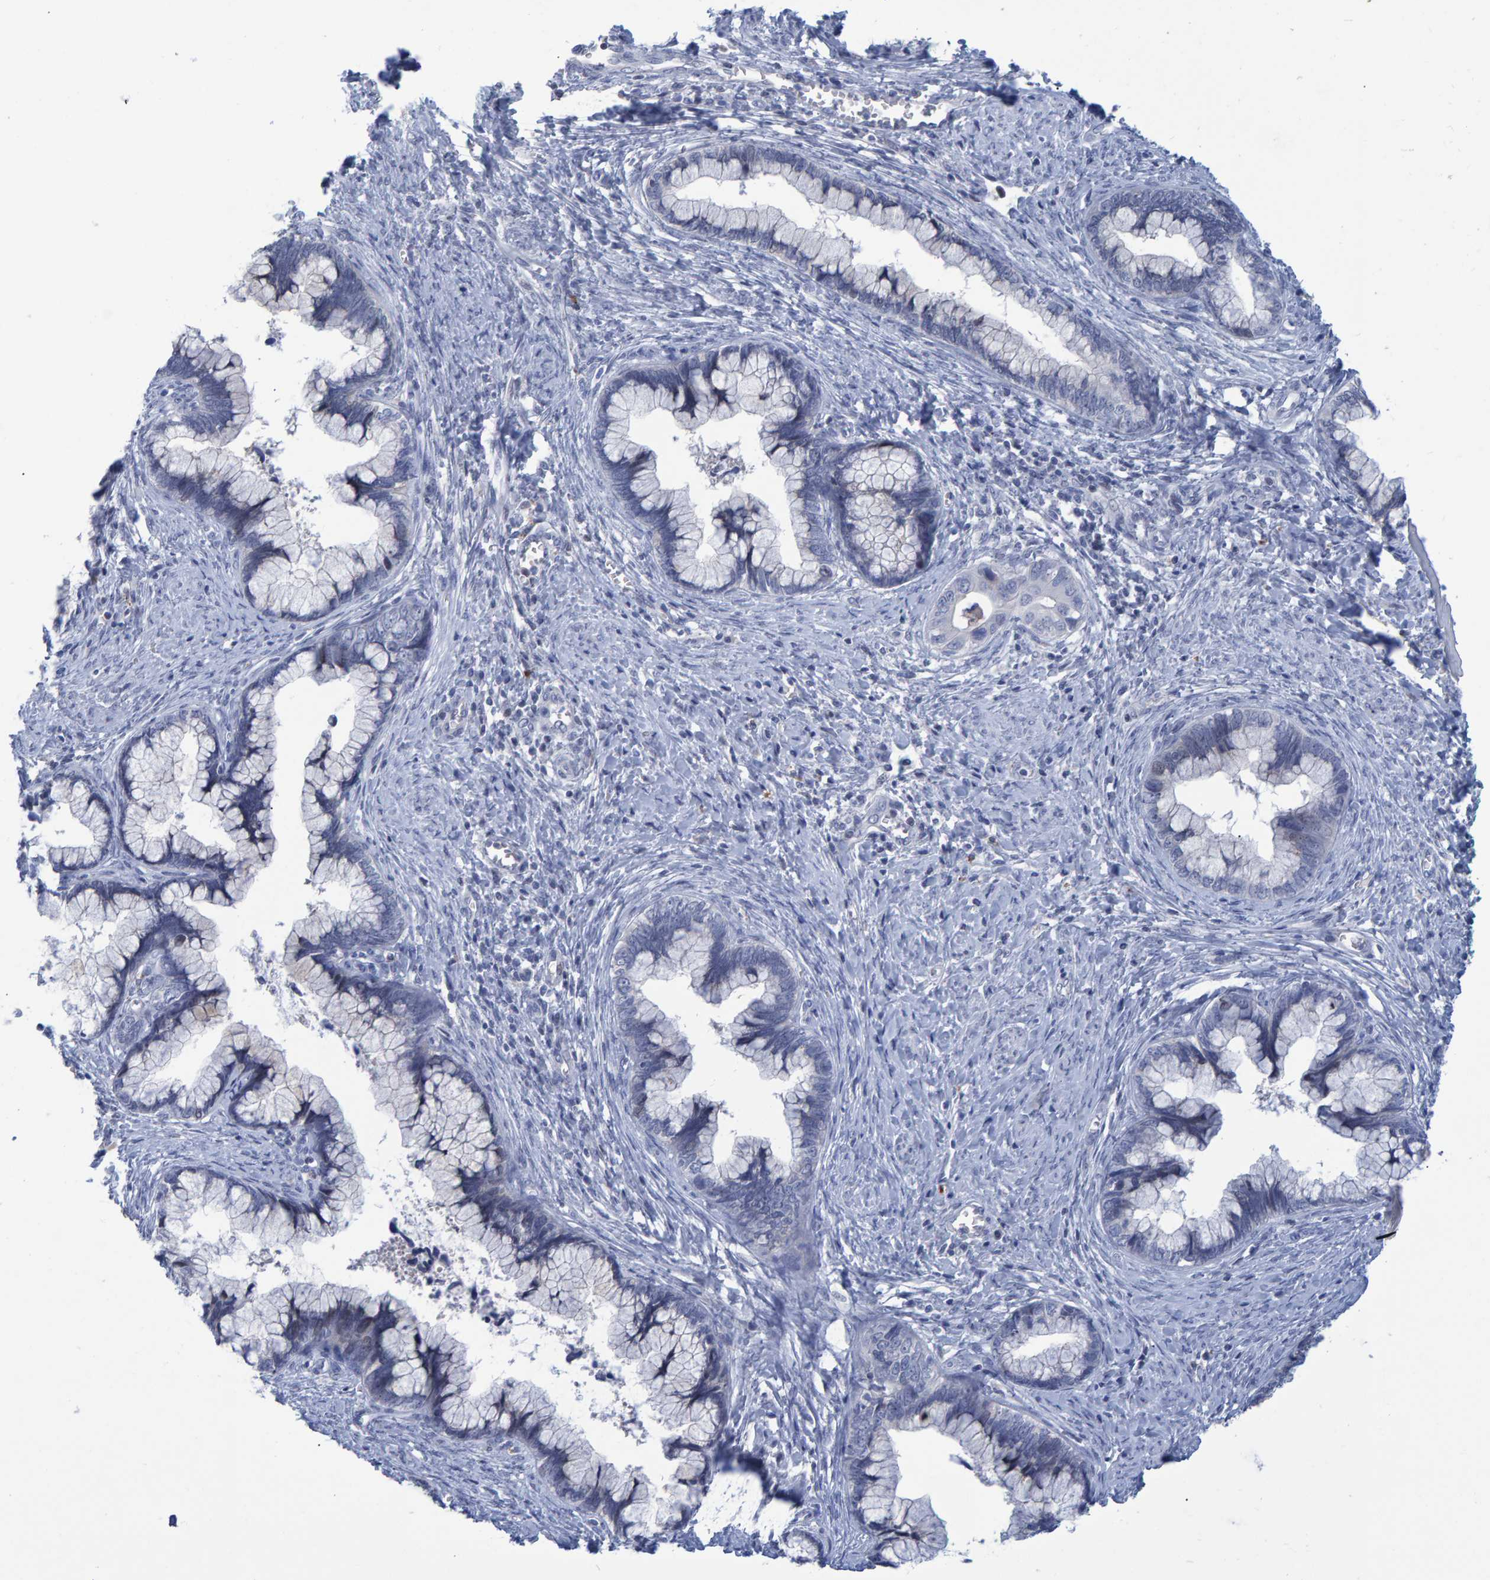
{"staining": {"intensity": "negative", "quantity": "none", "location": "none"}, "tissue": "cervical cancer", "cell_type": "Tumor cells", "image_type": "cancer", "snomed": [{"axis": "morphology", "description": "Adenocarcinoma, NOS"}, {"axis": "topography", "description": "Cervix"}], "caption": "Tumor cells show no significant staining in cervical cancer (adenocarcinoma).", "gene": "PROCA1", "patient": {"sex": "female", "age": 44}}